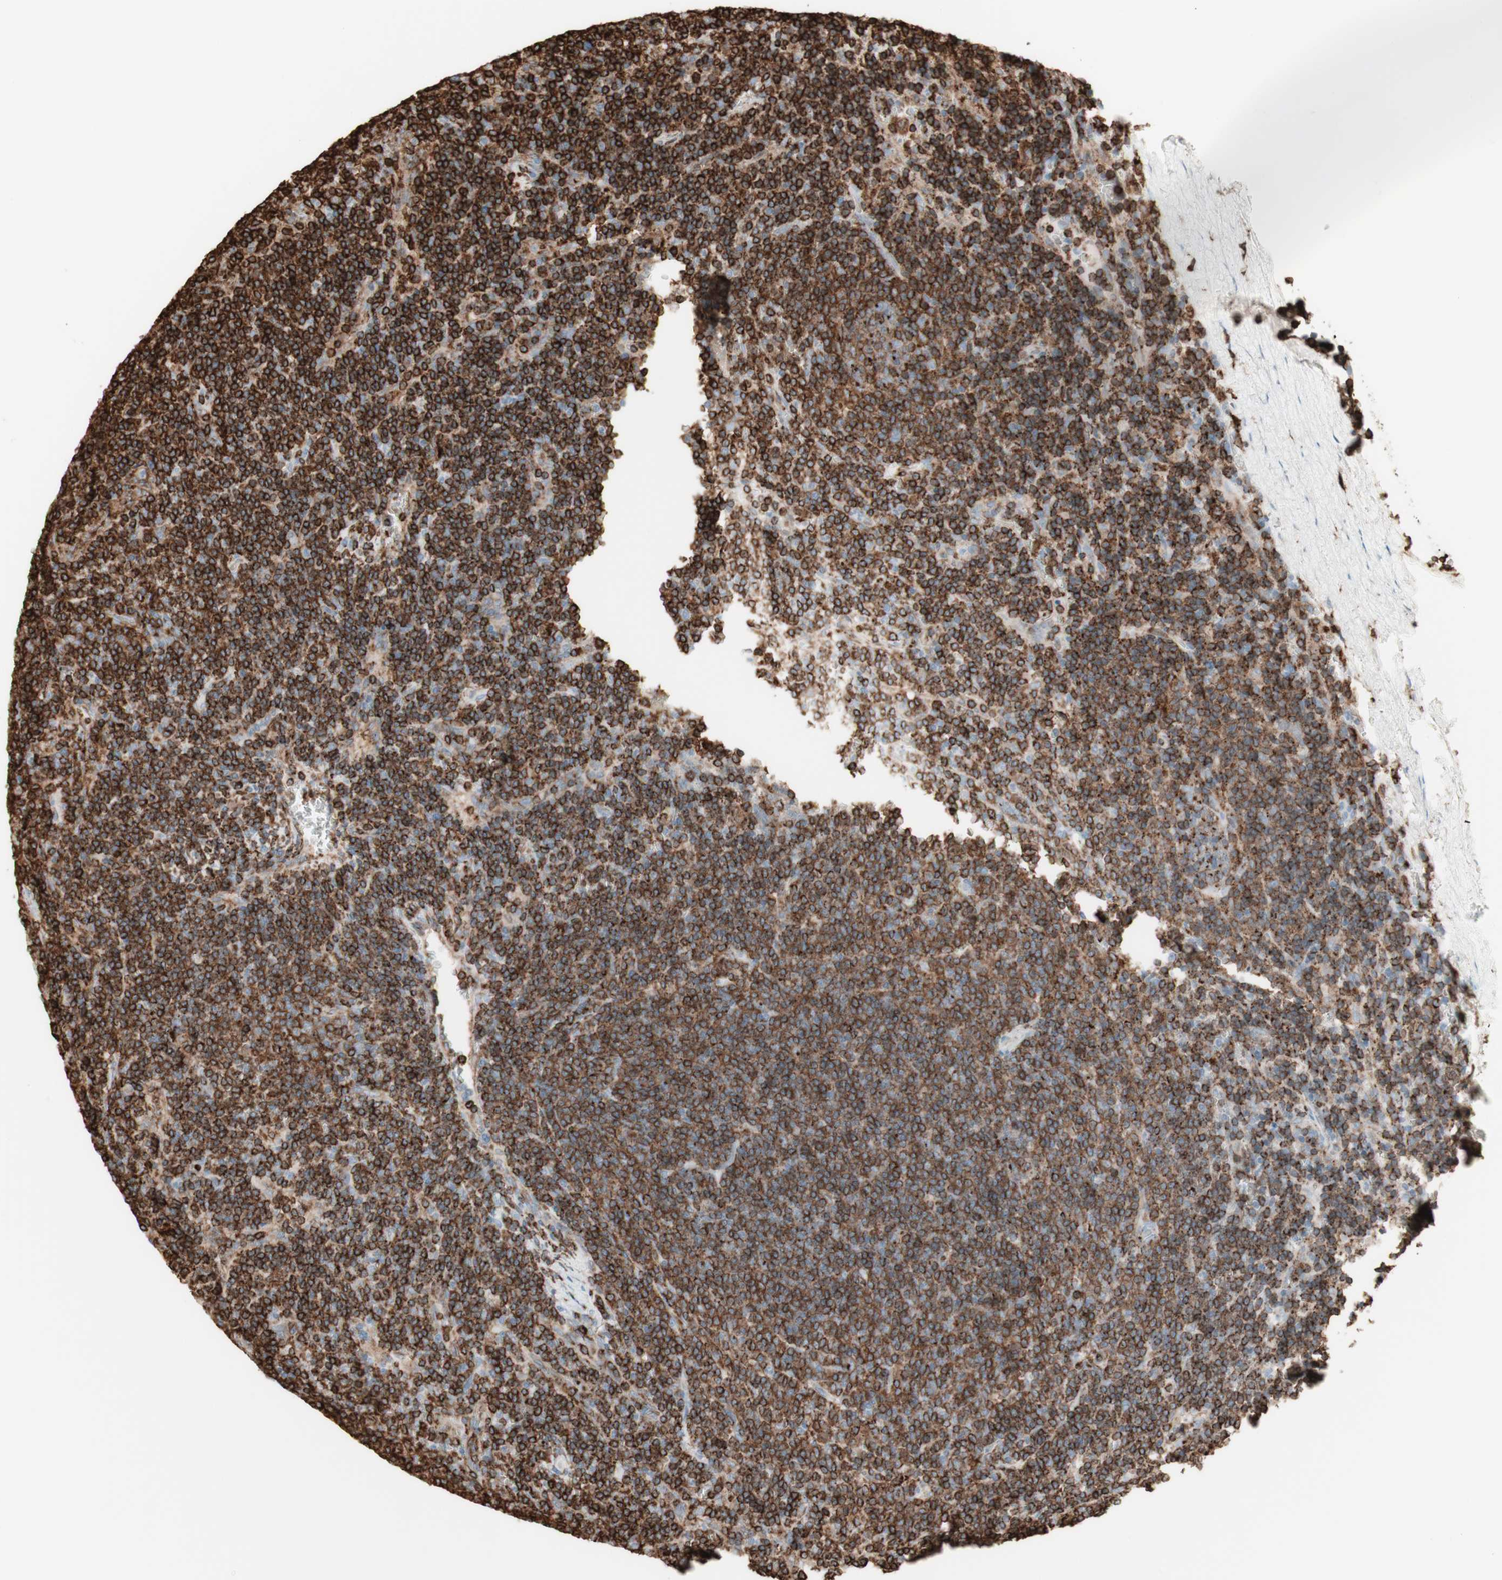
{"staining": {"intensity": "strong", "quantity": ">75%", "location": "cytoplasmic/membranous"}, "tissue": "lymphoma", "cell_type": "Tumor cells", "image_type": "cancer", "snomed": [{"axis": "morphology", "description": "Malignant lymphoma, non-Hodgkin's type, Low grade"}, {"axis": "topography", "description": "Spleen"}], "caption": "Brown immunohistochemical staining in human low-grade malignant lymphoma, non-Hodgkin's type shows strong cytoplasmic/membranous positivity in approximately >75% of tumor cells. (DAB (3,3'-diaminobenzidine) IHC, brown staining for protein, blue staining for nuclei).", "gene": "HLA-DPB1", "patient": {"sex": "female", "age": 50}}